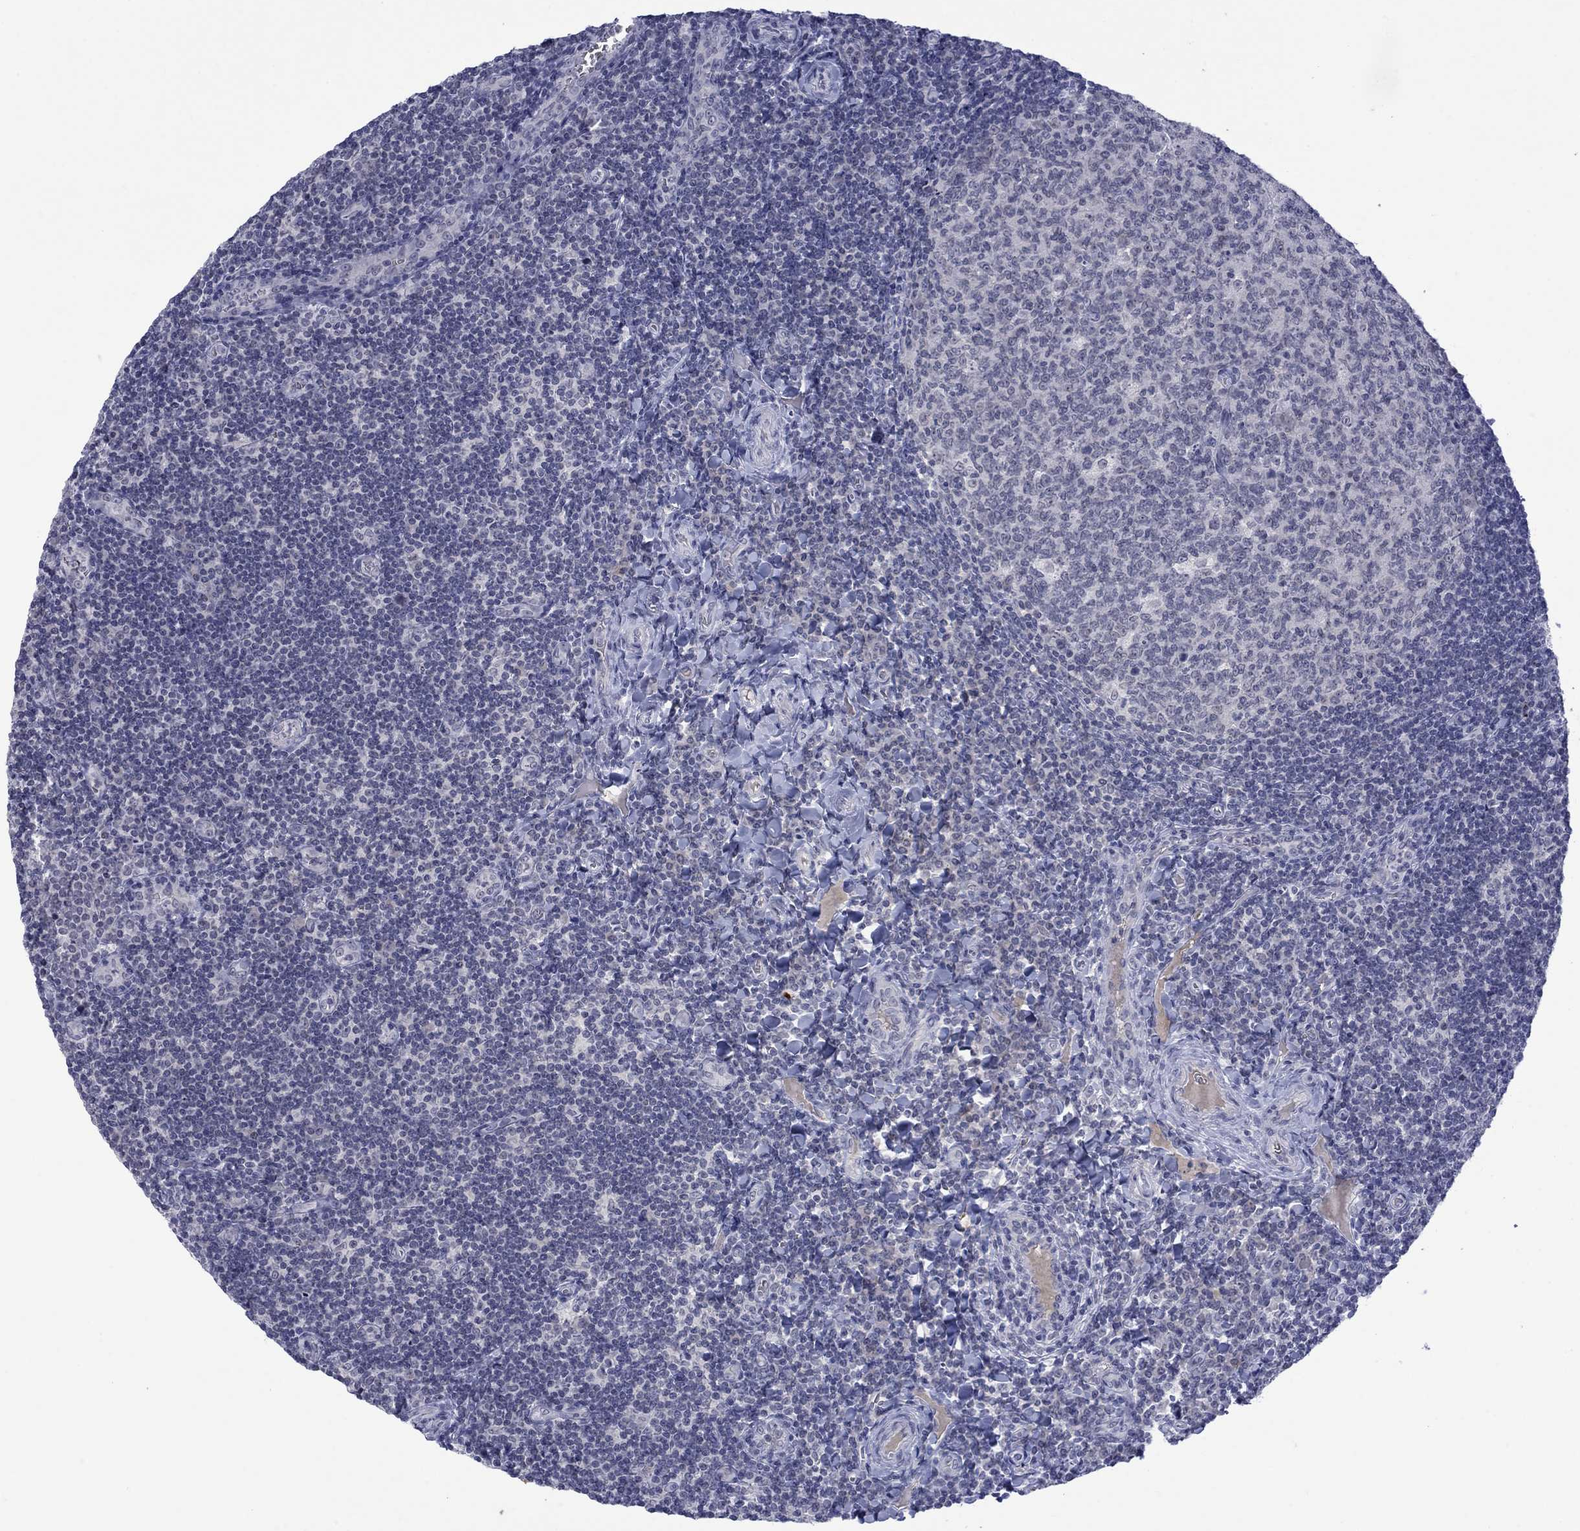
{"staining": {"intensity": "negative", "quantity": "none", "location": "none"}, "tissue": "tonsil", "cell_type": "Germinal center cells", "image_type": "normal", "snomed": [{"axis": "morphology", "description": "Normal tissue, NOS"}, {"axis": "morphology", "description": "Inflammation, NOS"}, {"axis": "topography", "description": "Tonsil"}], "caption": "A high-resolution micrograph shows immunohistochemistry (IHC) staining of normal tonsil, which demonstrates no significant positivity in germinal center cells. (Immunohistochemistry, brightfield microscopy, high magnification).", "gene": "NSMF", "patient": {"sex": "female", "age": 31}}